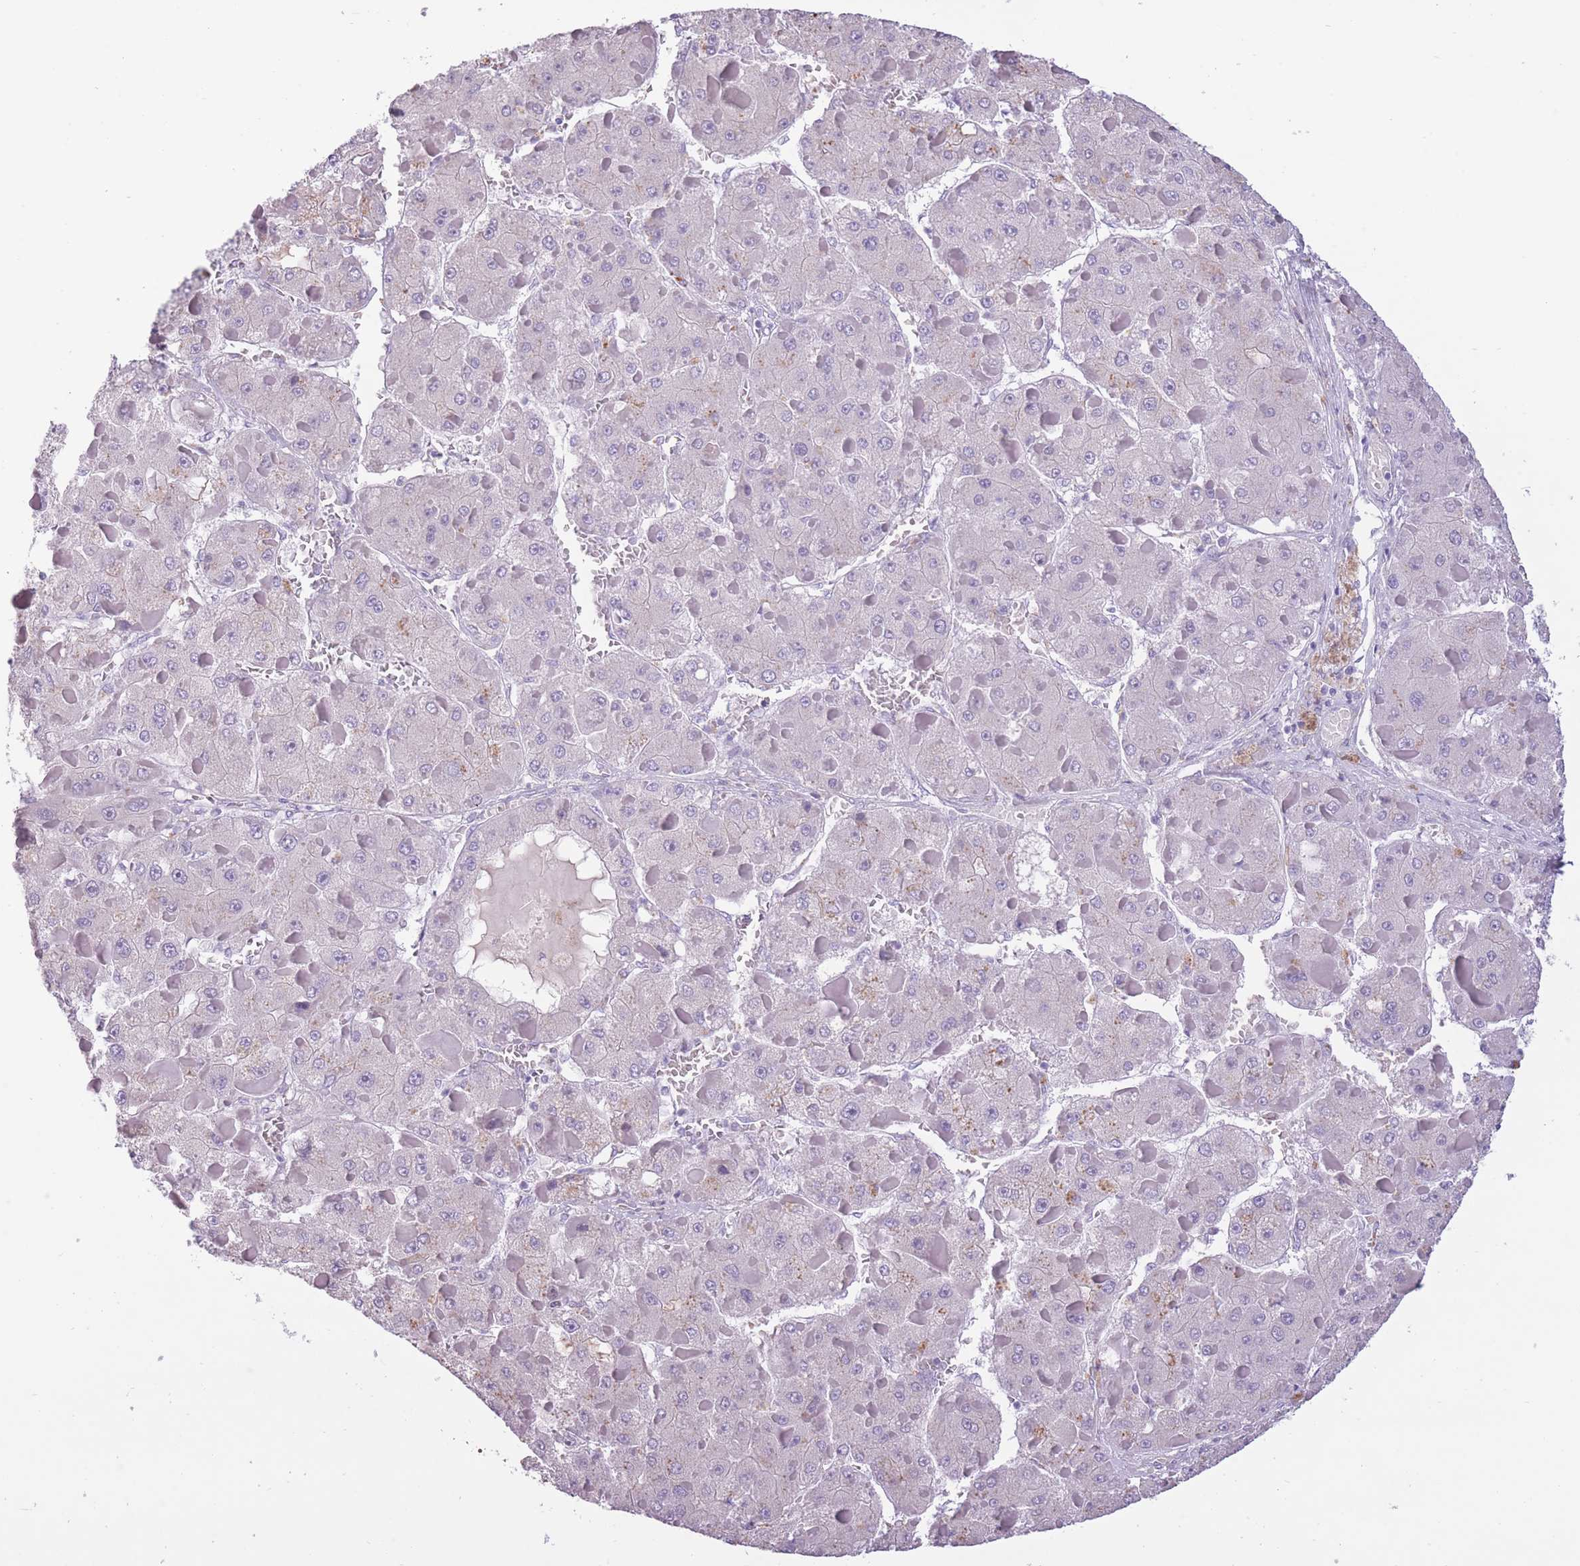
{"staining": {"intensity": "negative", "quantity": "none", "location": "none"}, "tissue": "liver cancer", "cell_type": "Tumor cells", "image_type": "cancer", "snomed": [{"axis": "morphology", "description": "Carcinoma, Hepatocellular, NOS"}, {"axis": "topography", "description": "Liver"}], "caption": "Micrograph shows no significant protein staining in tumor cells of hepatocellular carcinoma (liver). (DAB (3,3'-diaminobenzidine) immunohistochemistry, high magnification).", "gene": "WDR70", "patient": {"sex": "female", "age": 73}}